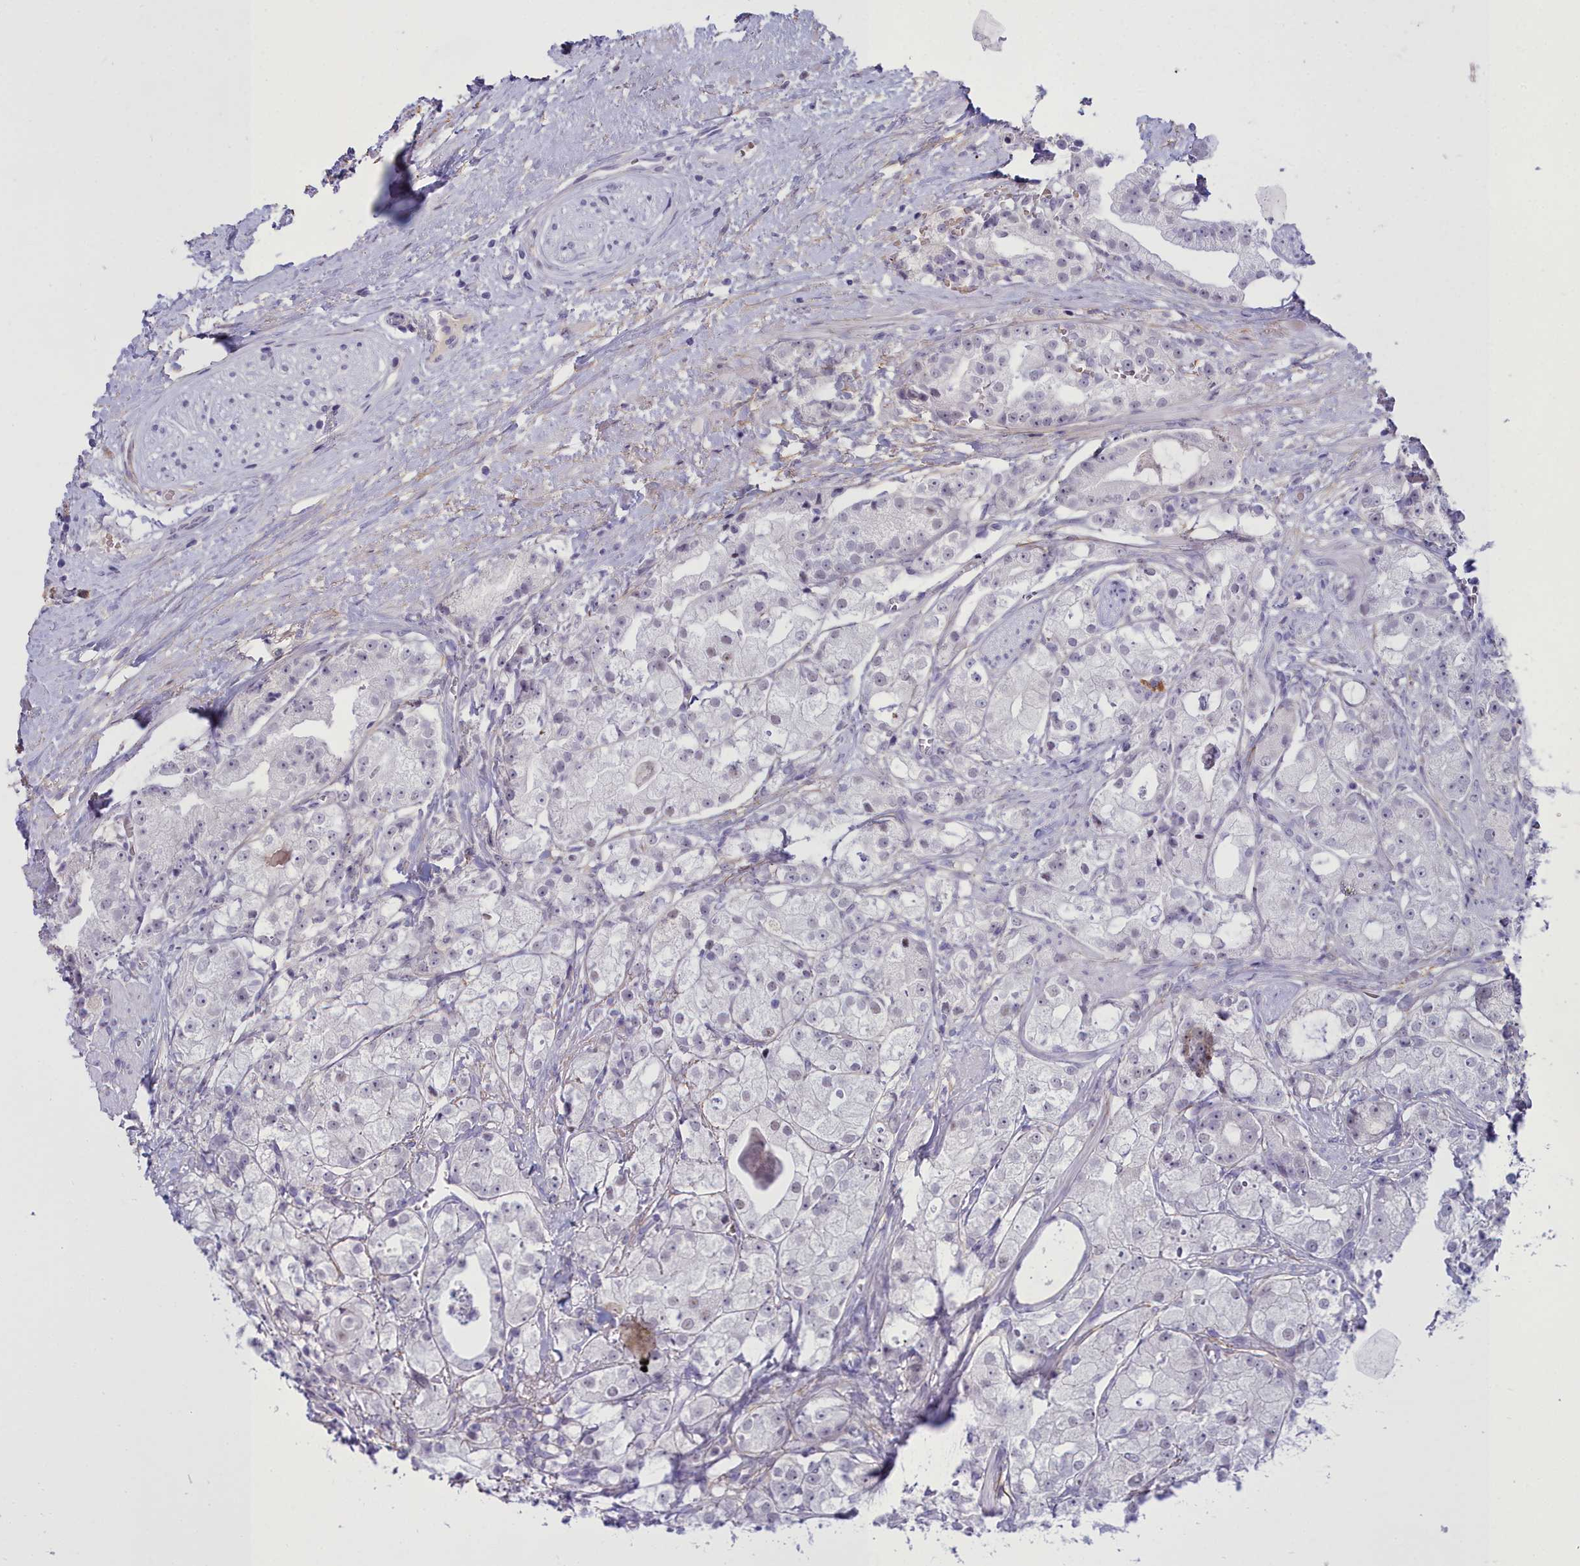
{"staining": {"intensity": "moderate", "quantity": "<25%", "location": "cytoplasmic/membranous"}, "tissue": "prostate cancer", "cell_type": "Tumor cells", "image_type": "cancer", "snomed": [{"axis": "morphology", "description": "Adenocarcinoma, High grade"}, {"axis": "topography", "description": "Prostate"}], "caption": "Immunohistochemistry (DAB) staining of human prostate cancer displays moderate cytoplasmic/membranous protein positivity in approximately <25% of tumor cells.", "gene": "OSTN", "patient": {"sex": "male", "age": 71}}